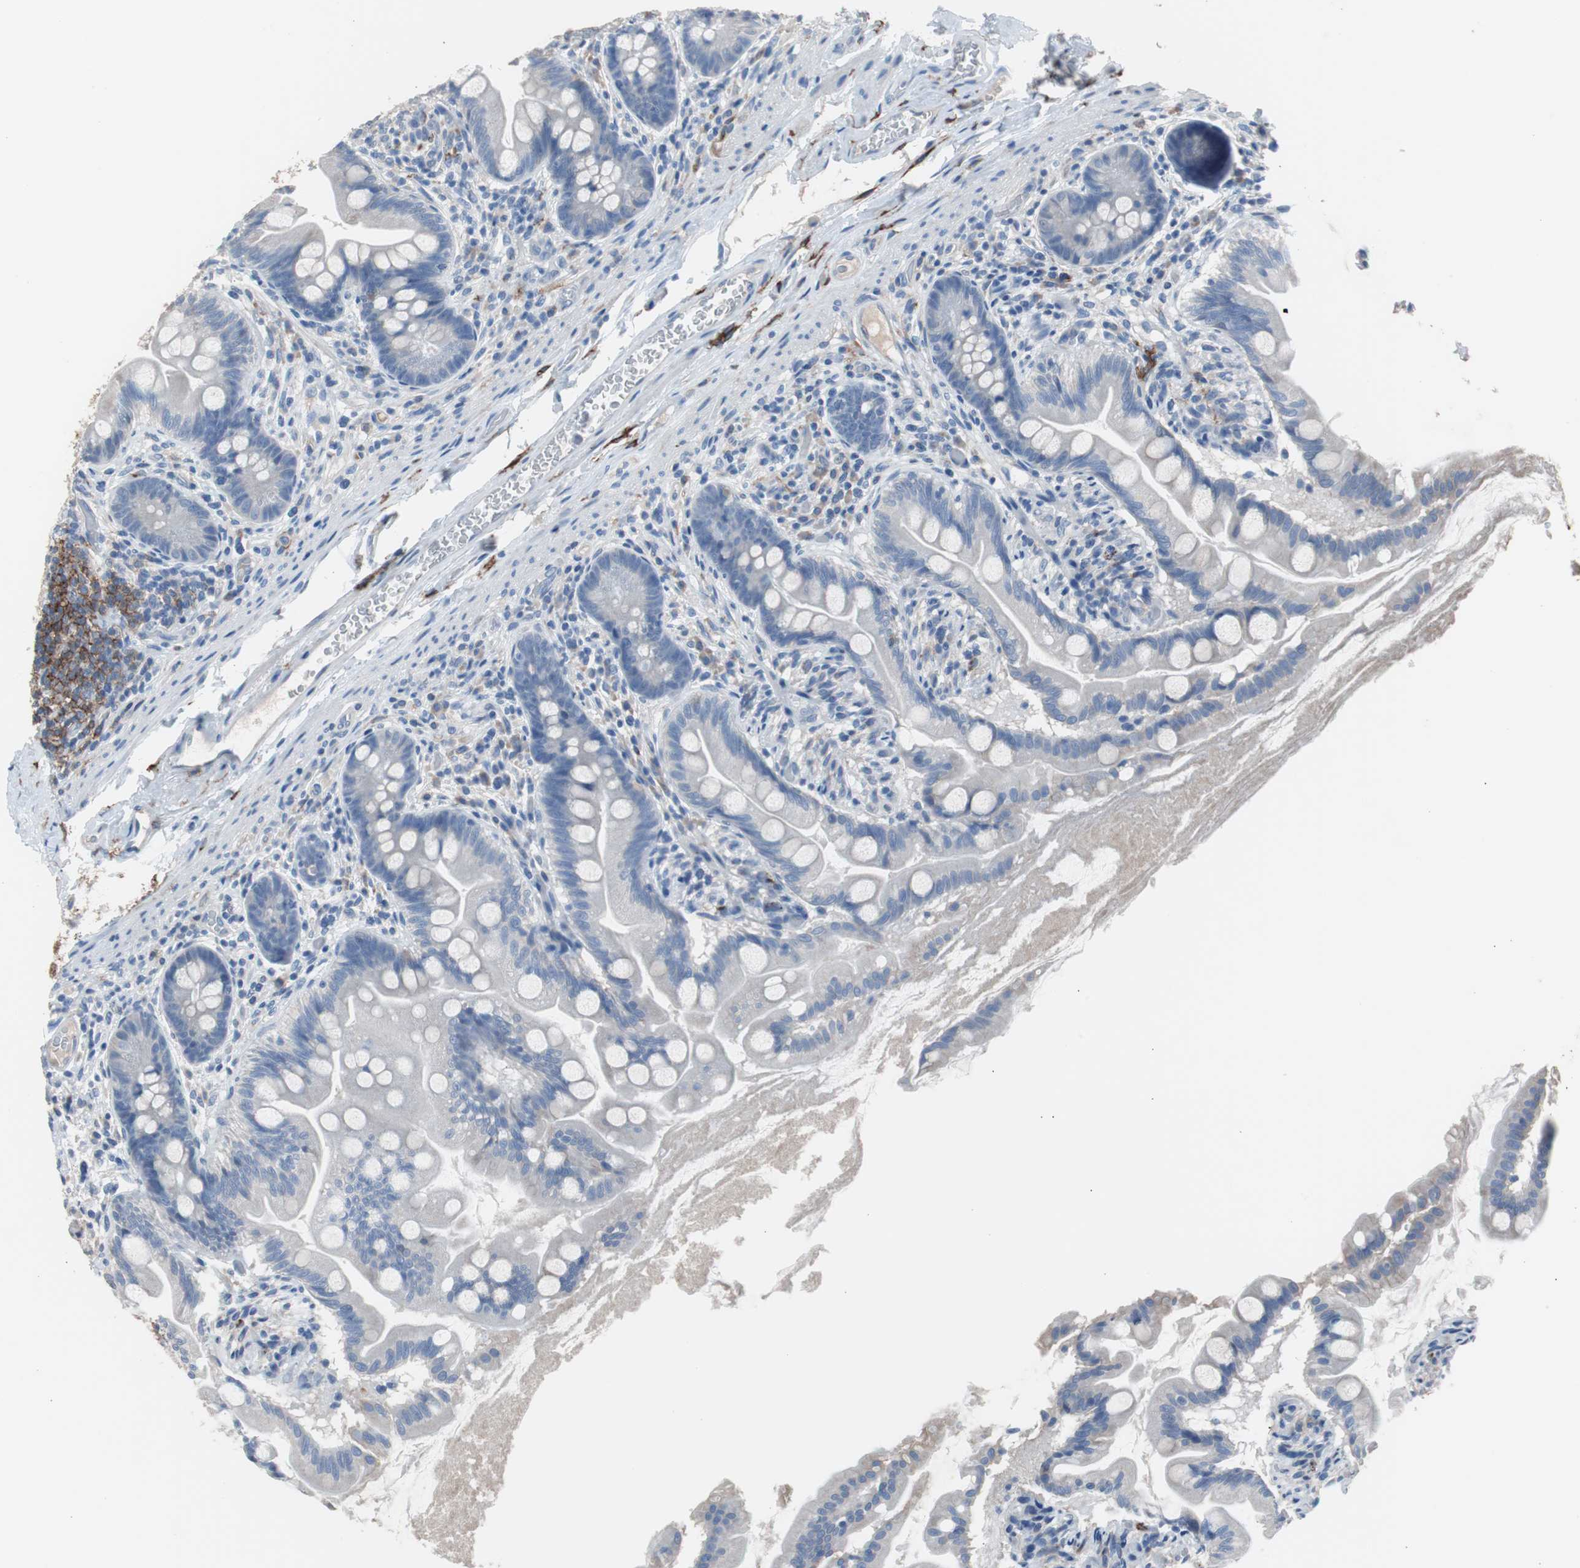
{"staining": {"intensity": "negative", "quantity": "none", "location": "none"}, "tissue": "small intestine", "cell_type": "Glandular cells", "image_type": "normal", "snomed": [{"axis": "morphology", "description": "Normal tissue, NOS"}, {"axis": "topography", "description": "Small intestine"}], "caption": "A photomicrograph of small intestine stained for a protein exhibits no brown staining in glandular cells.", "gene": "FCGR2B", "patient": {"sex": "female", "age": 56}}